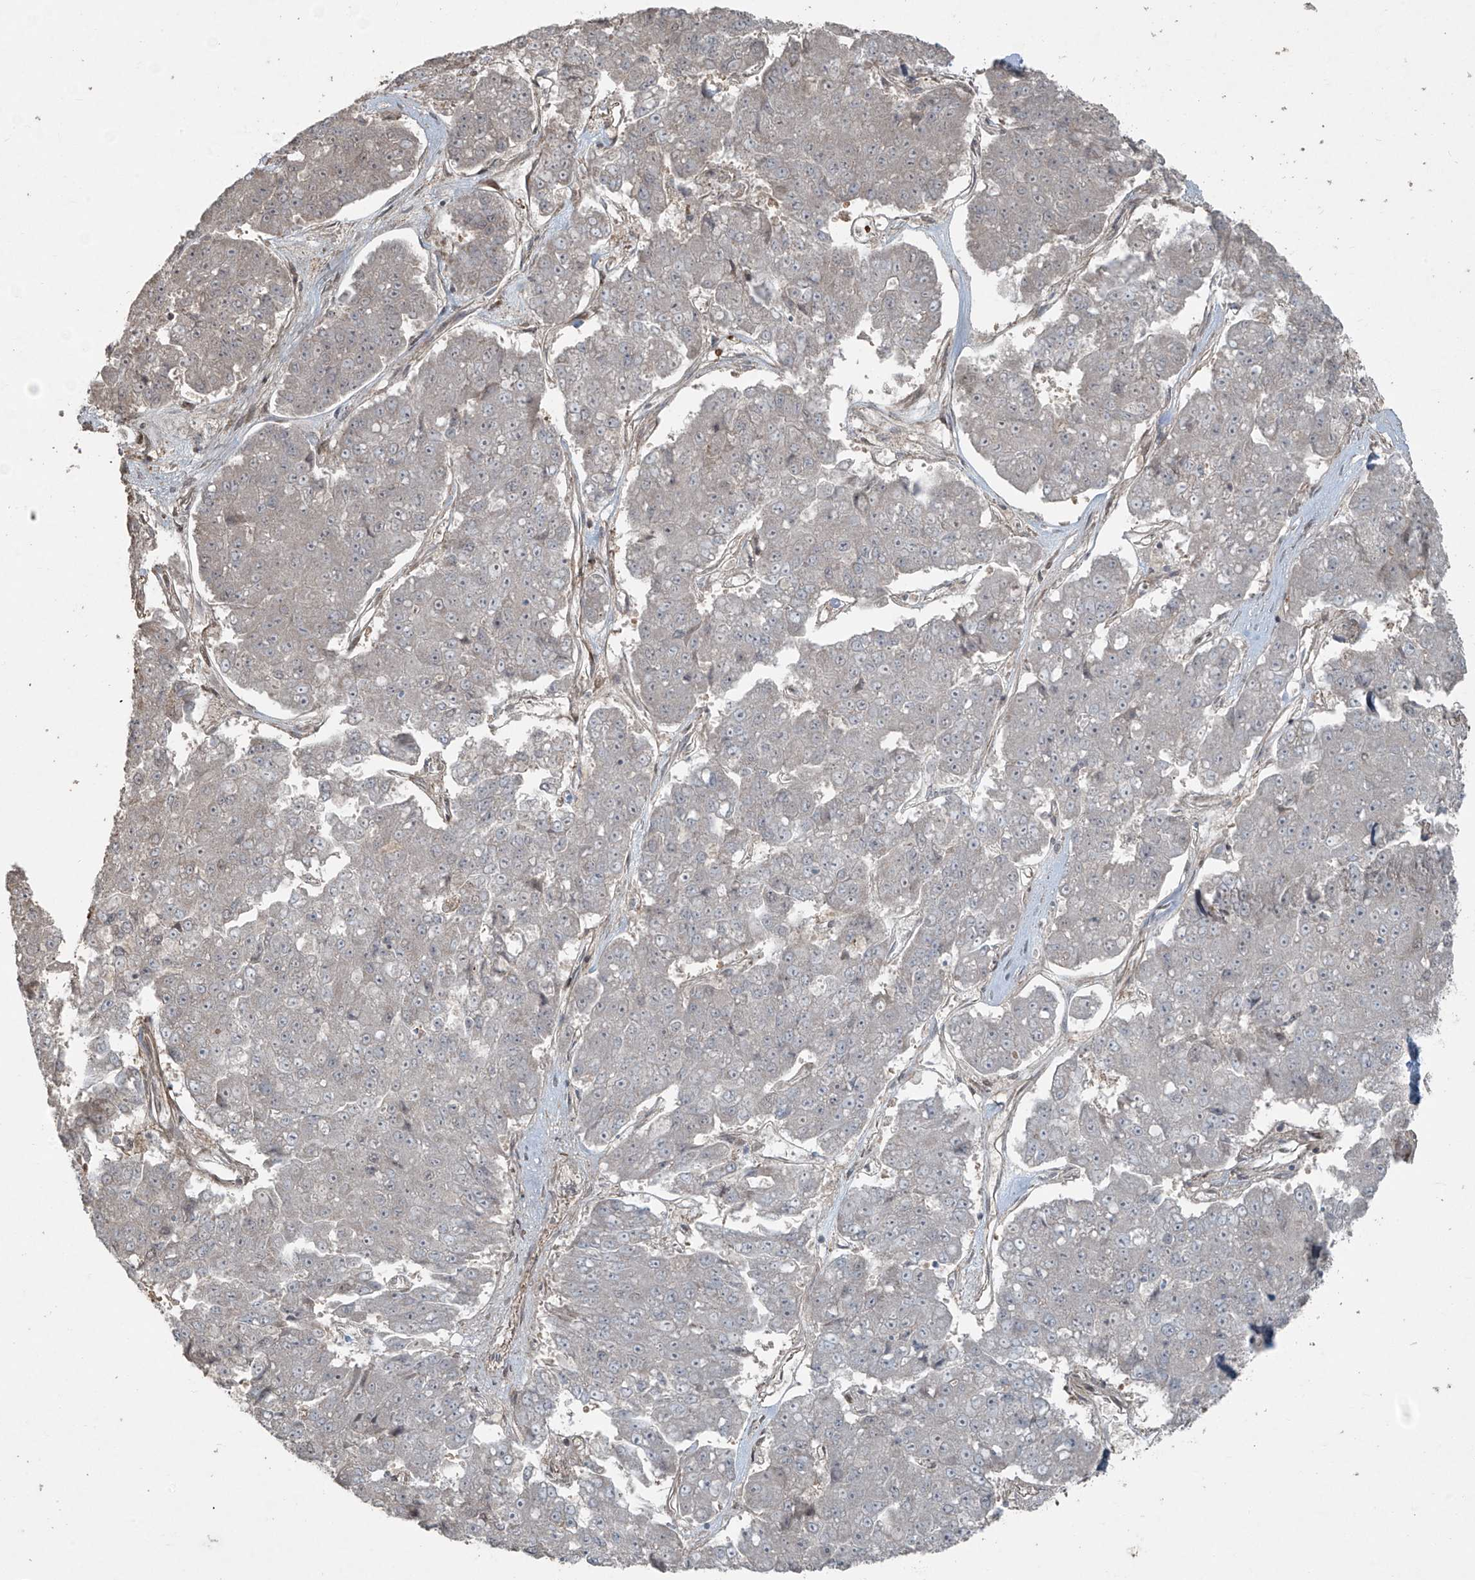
{"staining": {"intensity": "weak", "quantity": "<25%", "location": "nuclear"}, "tissue": "pancreatic cancer", "cell_type": "Tumor cells", "image_type": "cancer", "snomed": [{"axis": "morphology", "description": "Adenocarcinoma, NOS"}, {"axis": "topography", "description": "Pancreas"}], "caption": "Tumor cells are negative for brown protein staining in adenocarcinoma (pancreatic).", "gene": "TTC22", "patient": {"sex": "male", "age": 50}}